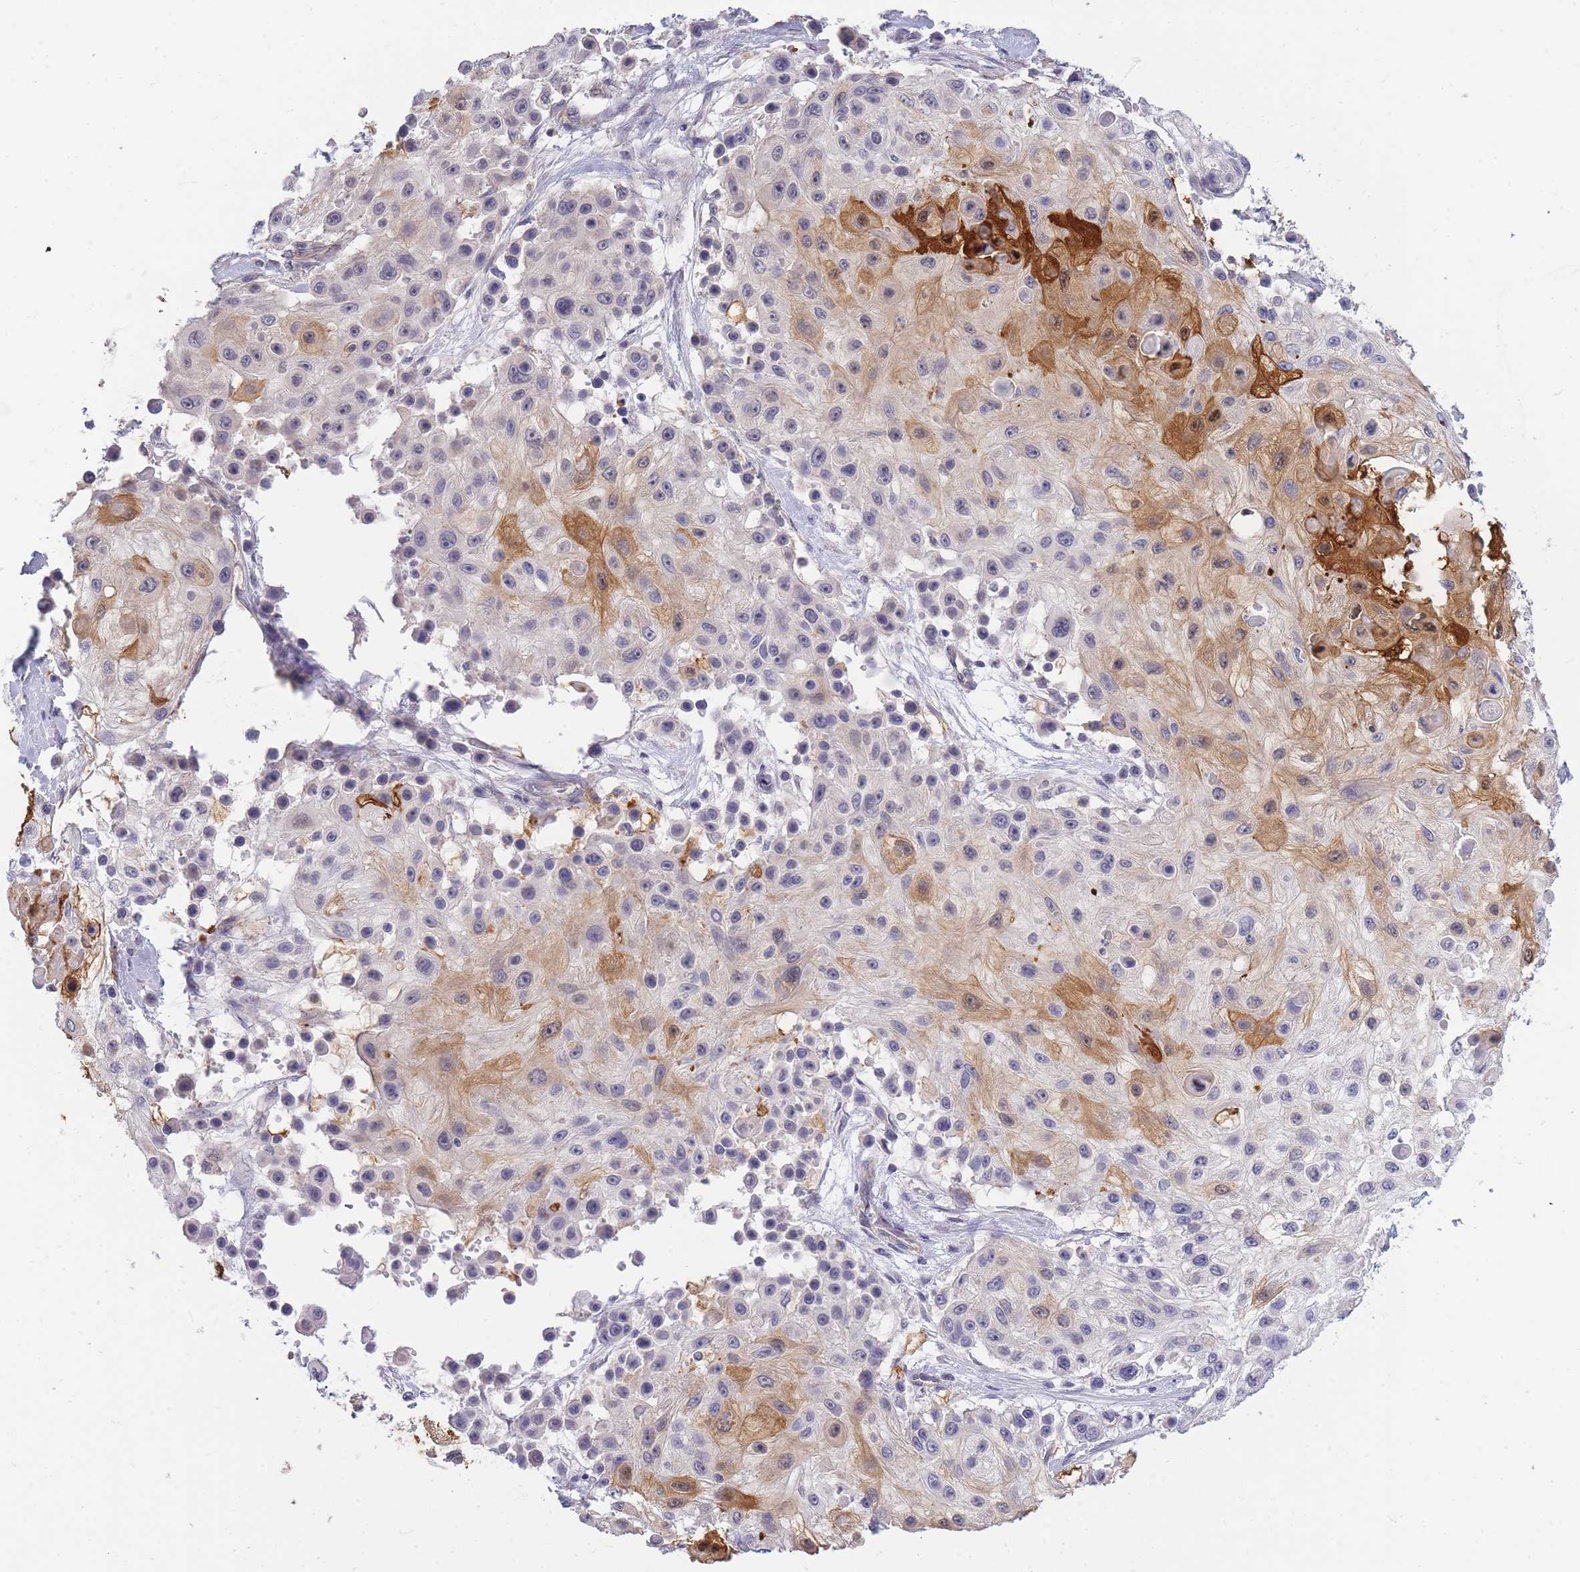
{"staining": {"intensity": "strong", "quantity": "<25%", "location": "cytoplasmic/membranous,nuclear"}, "tissue": "skin cancer", "cell_type": "Tumor cells", "image_type": "cancer", "snomed": [{"axis": "morphology", "description": "Squamous cell carcinoma, NOS"}, {"axis": "topography", "description": "Skin"}], "caption": "Skin cancer (squamous cell carcinoma) stained with IHC reveals strong cytoplasmic/membranous and nuclear expression in about <25% of tumor cells.", "gene": "C19orf25", "patient": {"sex": "male", "age": 67}}